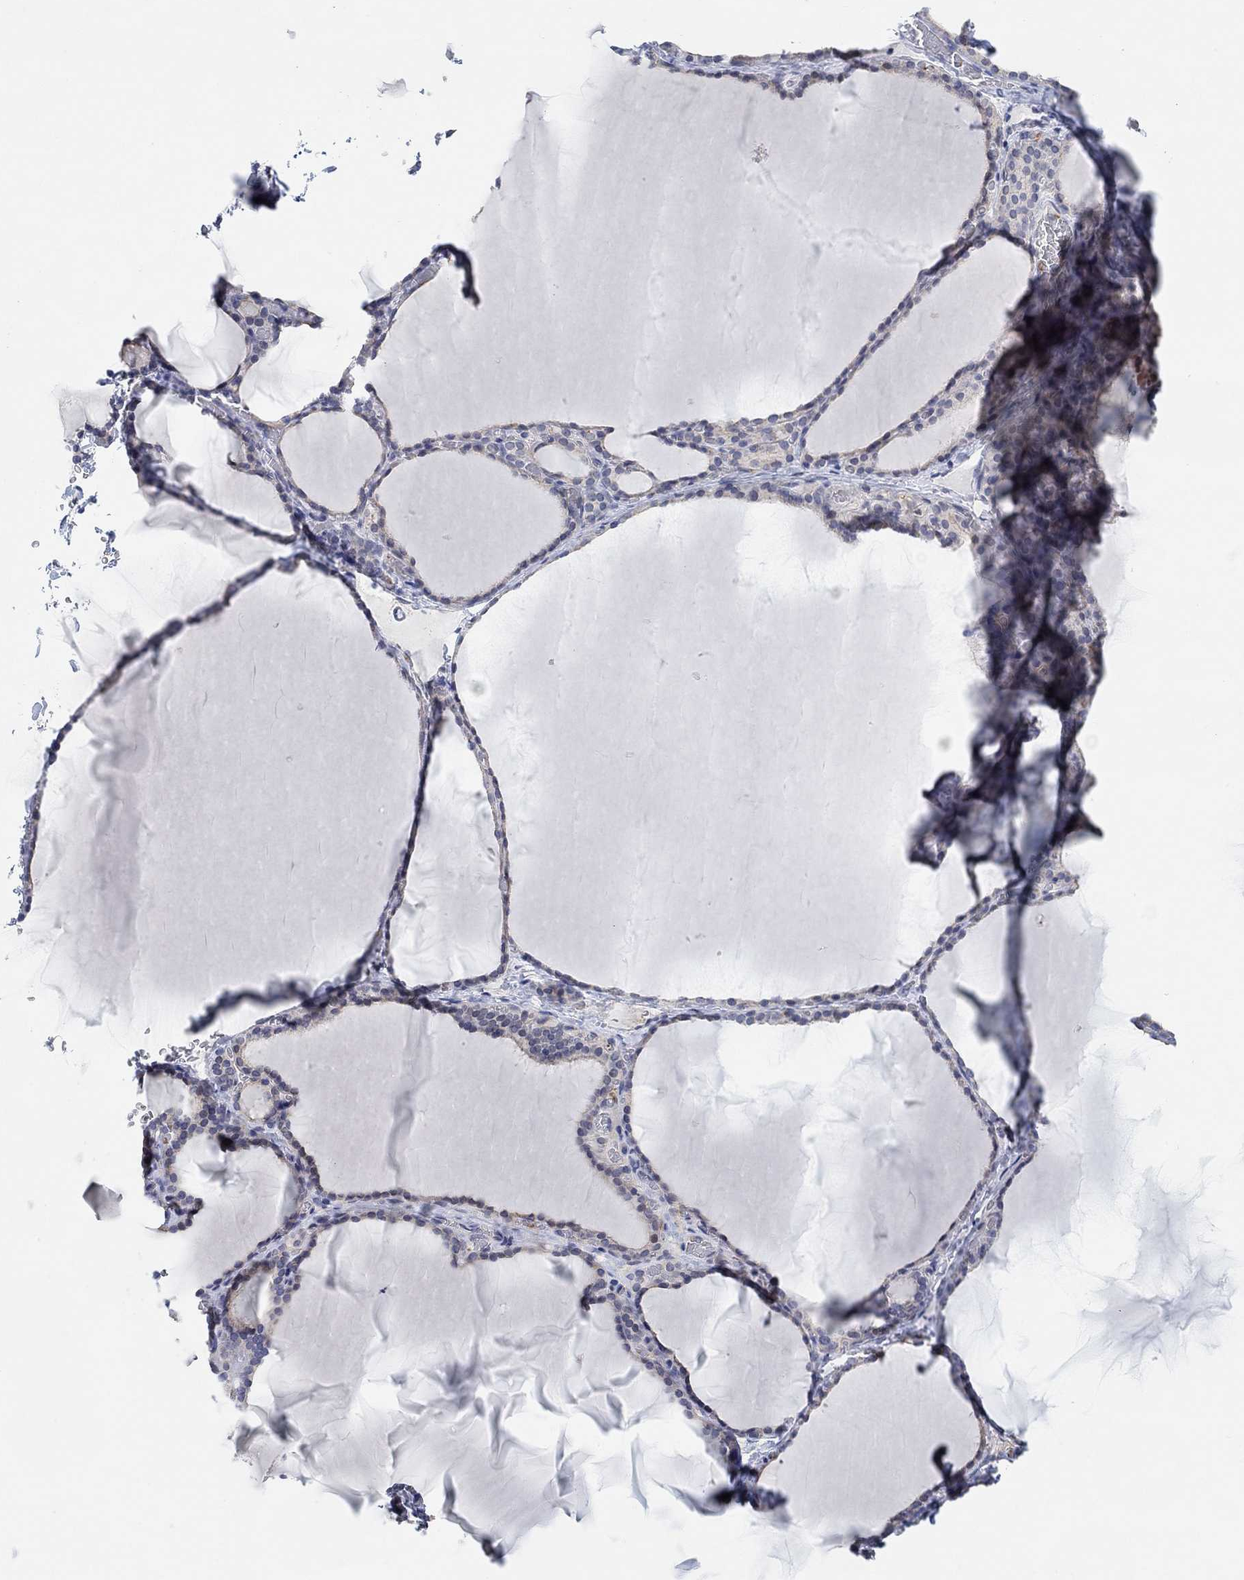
{"staining": {"intensity": "negative", "quantity": "none", "location": "none"}, "tissue": "thyroid gland", "cell_type": "Glandular cells", "image_type": "normal", "snomed": [{"axis": "morphology", "description": "Normal tissue, NOS"}, {"axis": "morphology", "description": "Hyperplasia, NOS"}, {"axis": "topography", "description": "Thyroid gland"}], "caption": "The micrograph reveals no staining of glandular cells in normal thyroid gland.", "gene": "PMFBP1", "patient": {"sex": "female", "age": 27}}